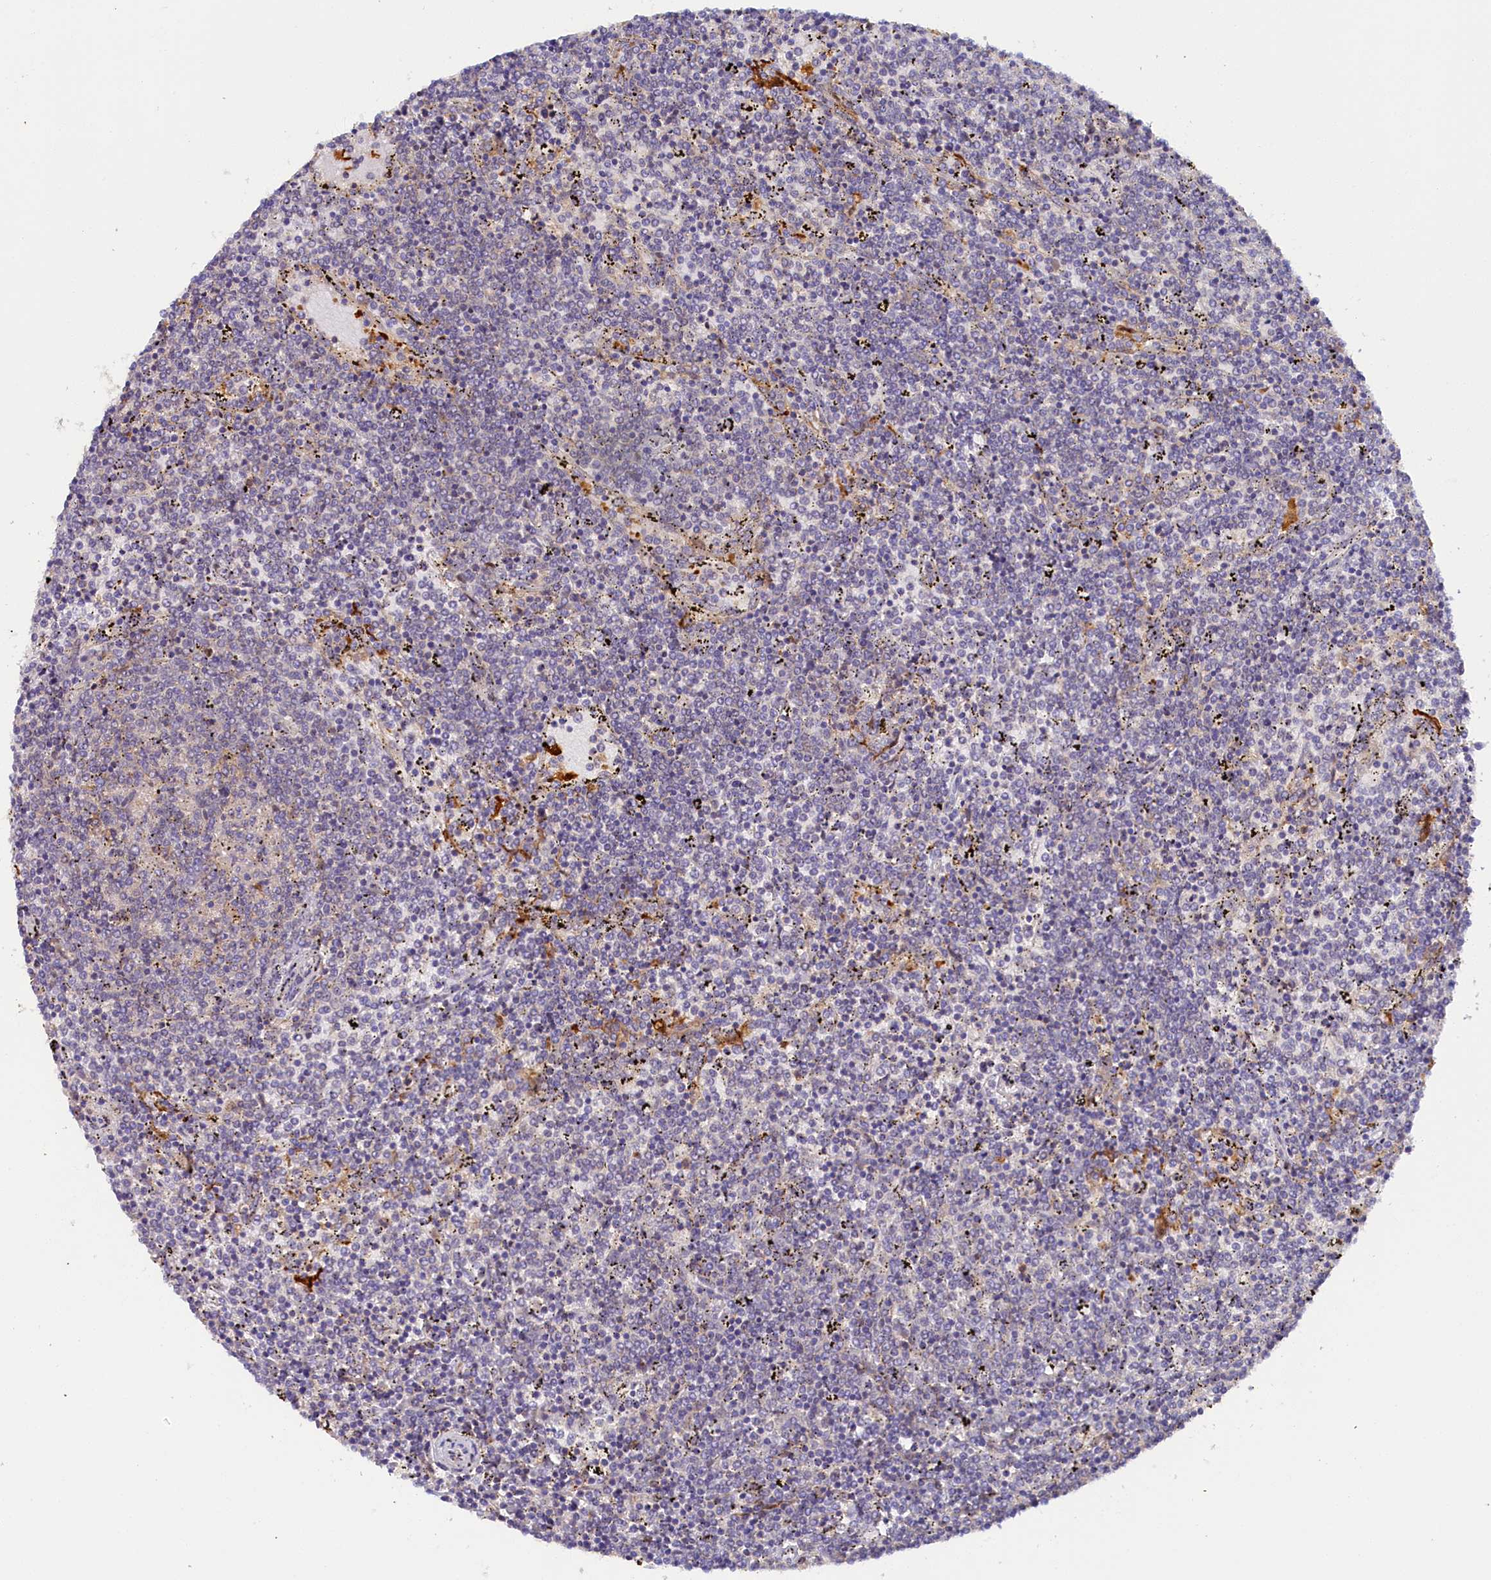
{"staining": {"intensity": "negative", "quantity": "none", "location": "none"}, "tissue": "lymphoma", "cell_type": "Tumor cells", "image_type": "cancer", "snomed": [{"axis": "morphology", "description": "Malignant lymphoma, non-Hodgkin's type, Low grade"}, {"axis": "topography", "description": "Spleen"}], "caption": "A photomicrograph of lymphoma stained for a protein reveals no brown staining in tumor cells.", "gene": "KATNB1", "patient": {"sex": "female", "age": 50}}